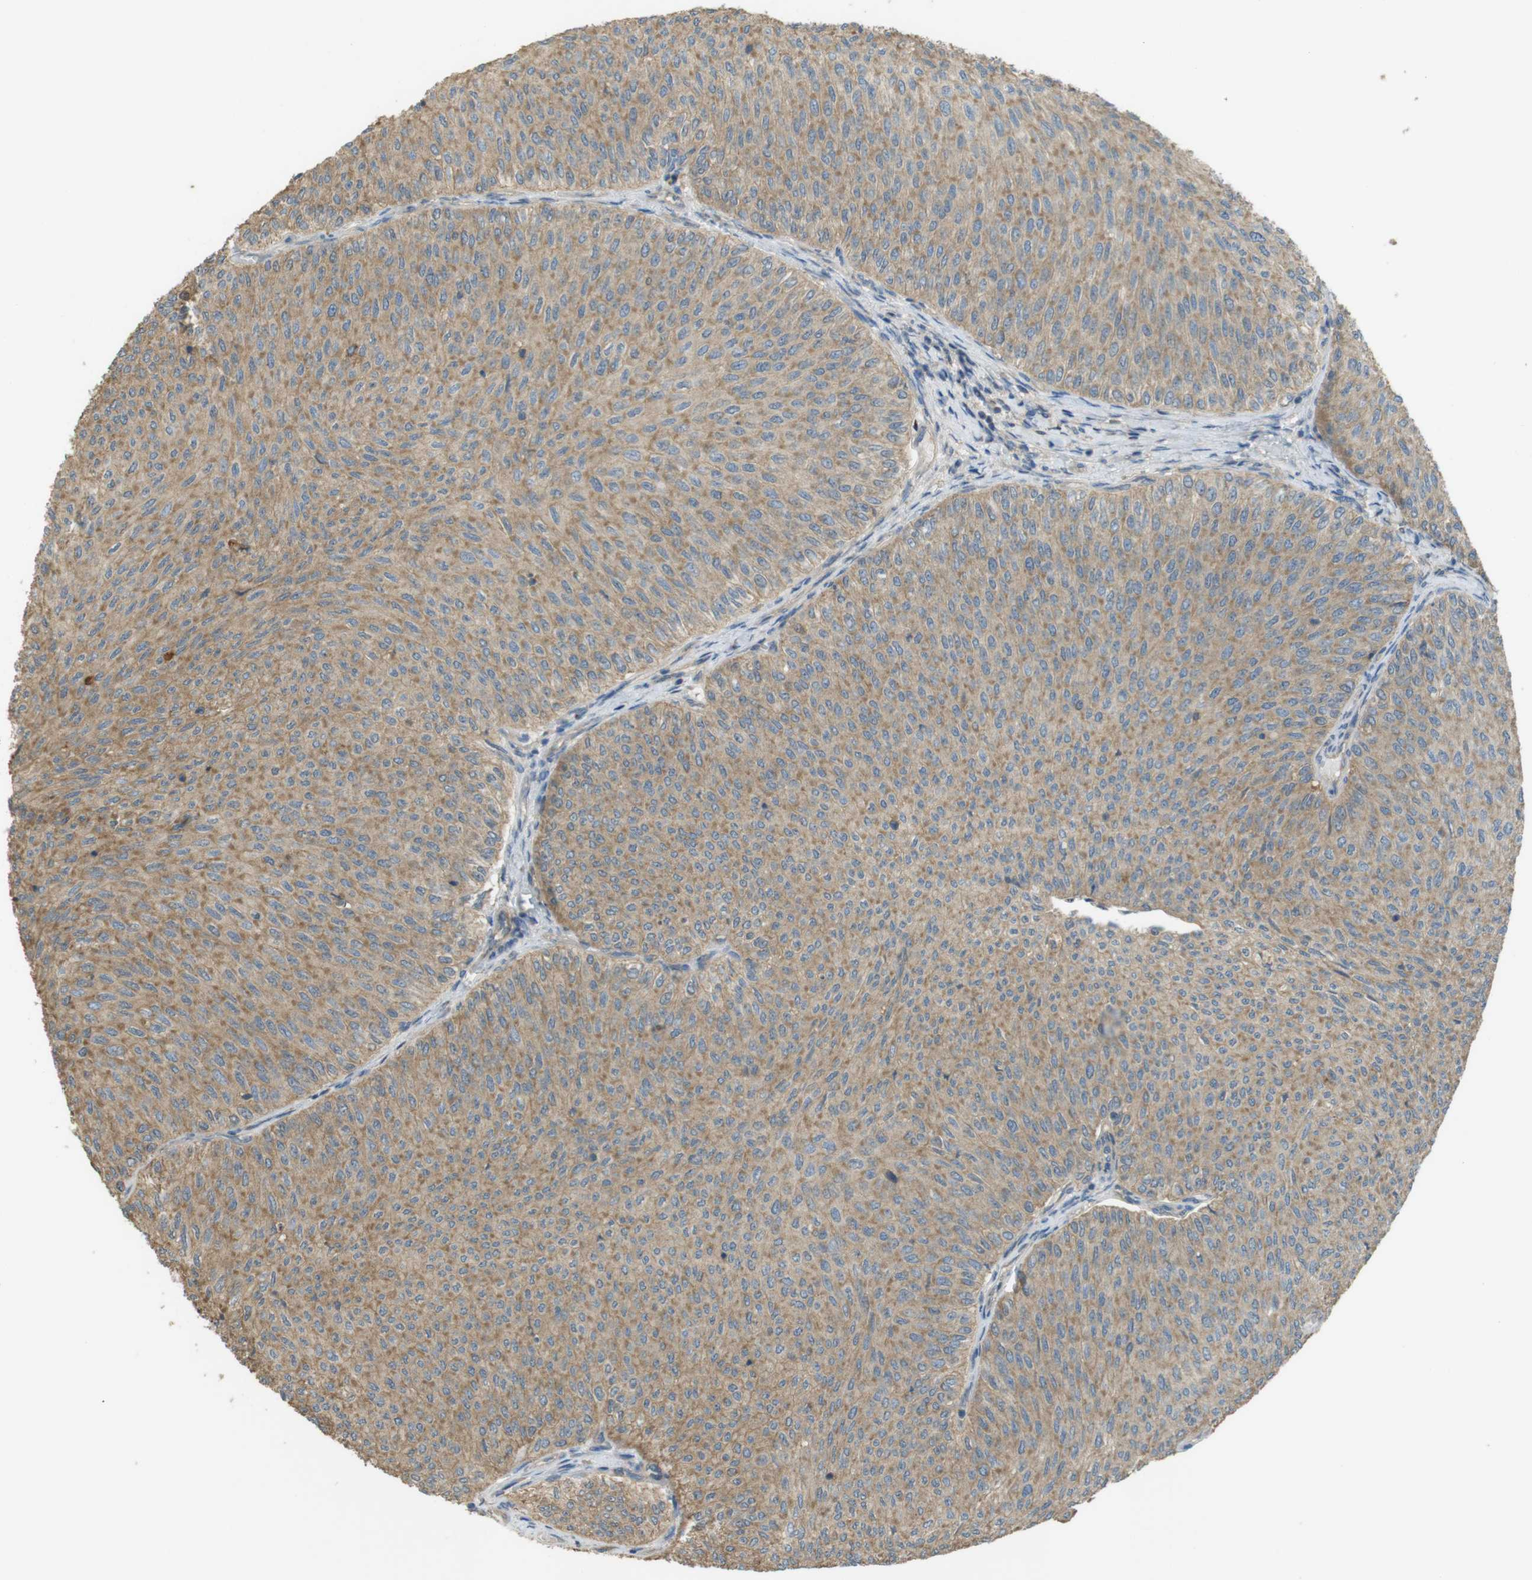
{"staining": {"intensity": "moderate", "quantity": ">75%", "location": "cytoplasmic/membranous"}, "tissue": "urothelial cancer", "cell_type": "Tumor cells", "image_type": "cancer", "snomed": [{"axis": "morphology", "description": "Urothelial carcinoma, Low grade"}, {"axis": "topography", "description": "Urinary bladder"}], "caption": "Immunohistochemistry (DAB) staining of human urothelial cancer demonstrates moderate cytoplasmic/membranous protein positivity in approximately >75% of tumor cells.", "gene": "ZDHHC20", "patient": {"sex": "male", "age": 78}}